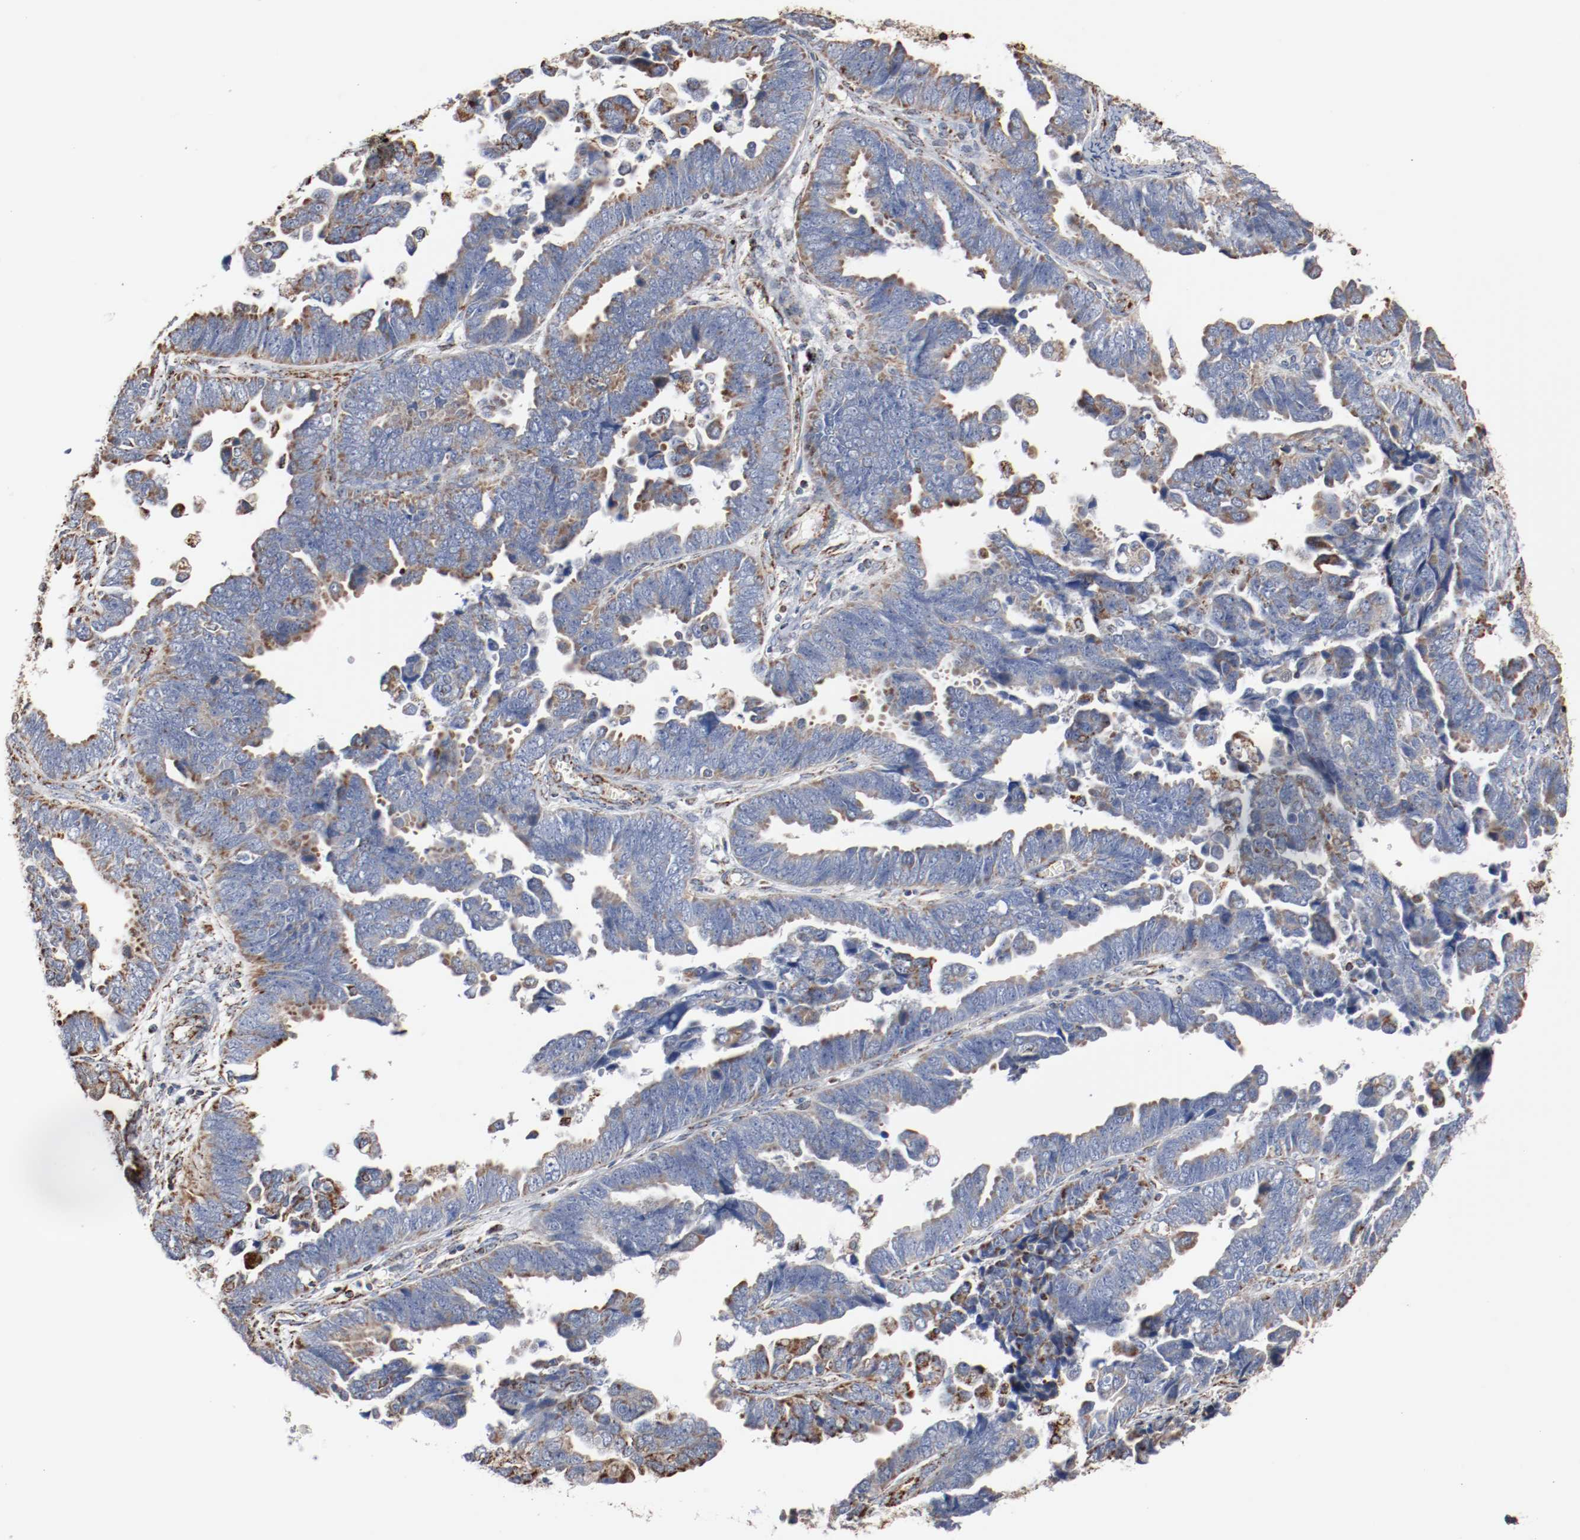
{"staining": {"intensity": "weak", "quantity": "25%-75%", "location": "cytoplasmic/membranous"}, "tissue": "endometrial cancer", "cell_type": "Tumor cells", "image_type": "cancer", "snomed": [{"axis": "morphology", "description": "Adenocarcinoma, NOS"}, {"axis": "topography", "description": "Endometrium"}], "caption": "Protein staining displays weak cytoplasmic/membranous staining in about 25%-75% of tumor cells in endometrial cancer (adenocarcinoma).", "gene": "NDUFS4", "patient": {"sex": "female", "age": 75}}